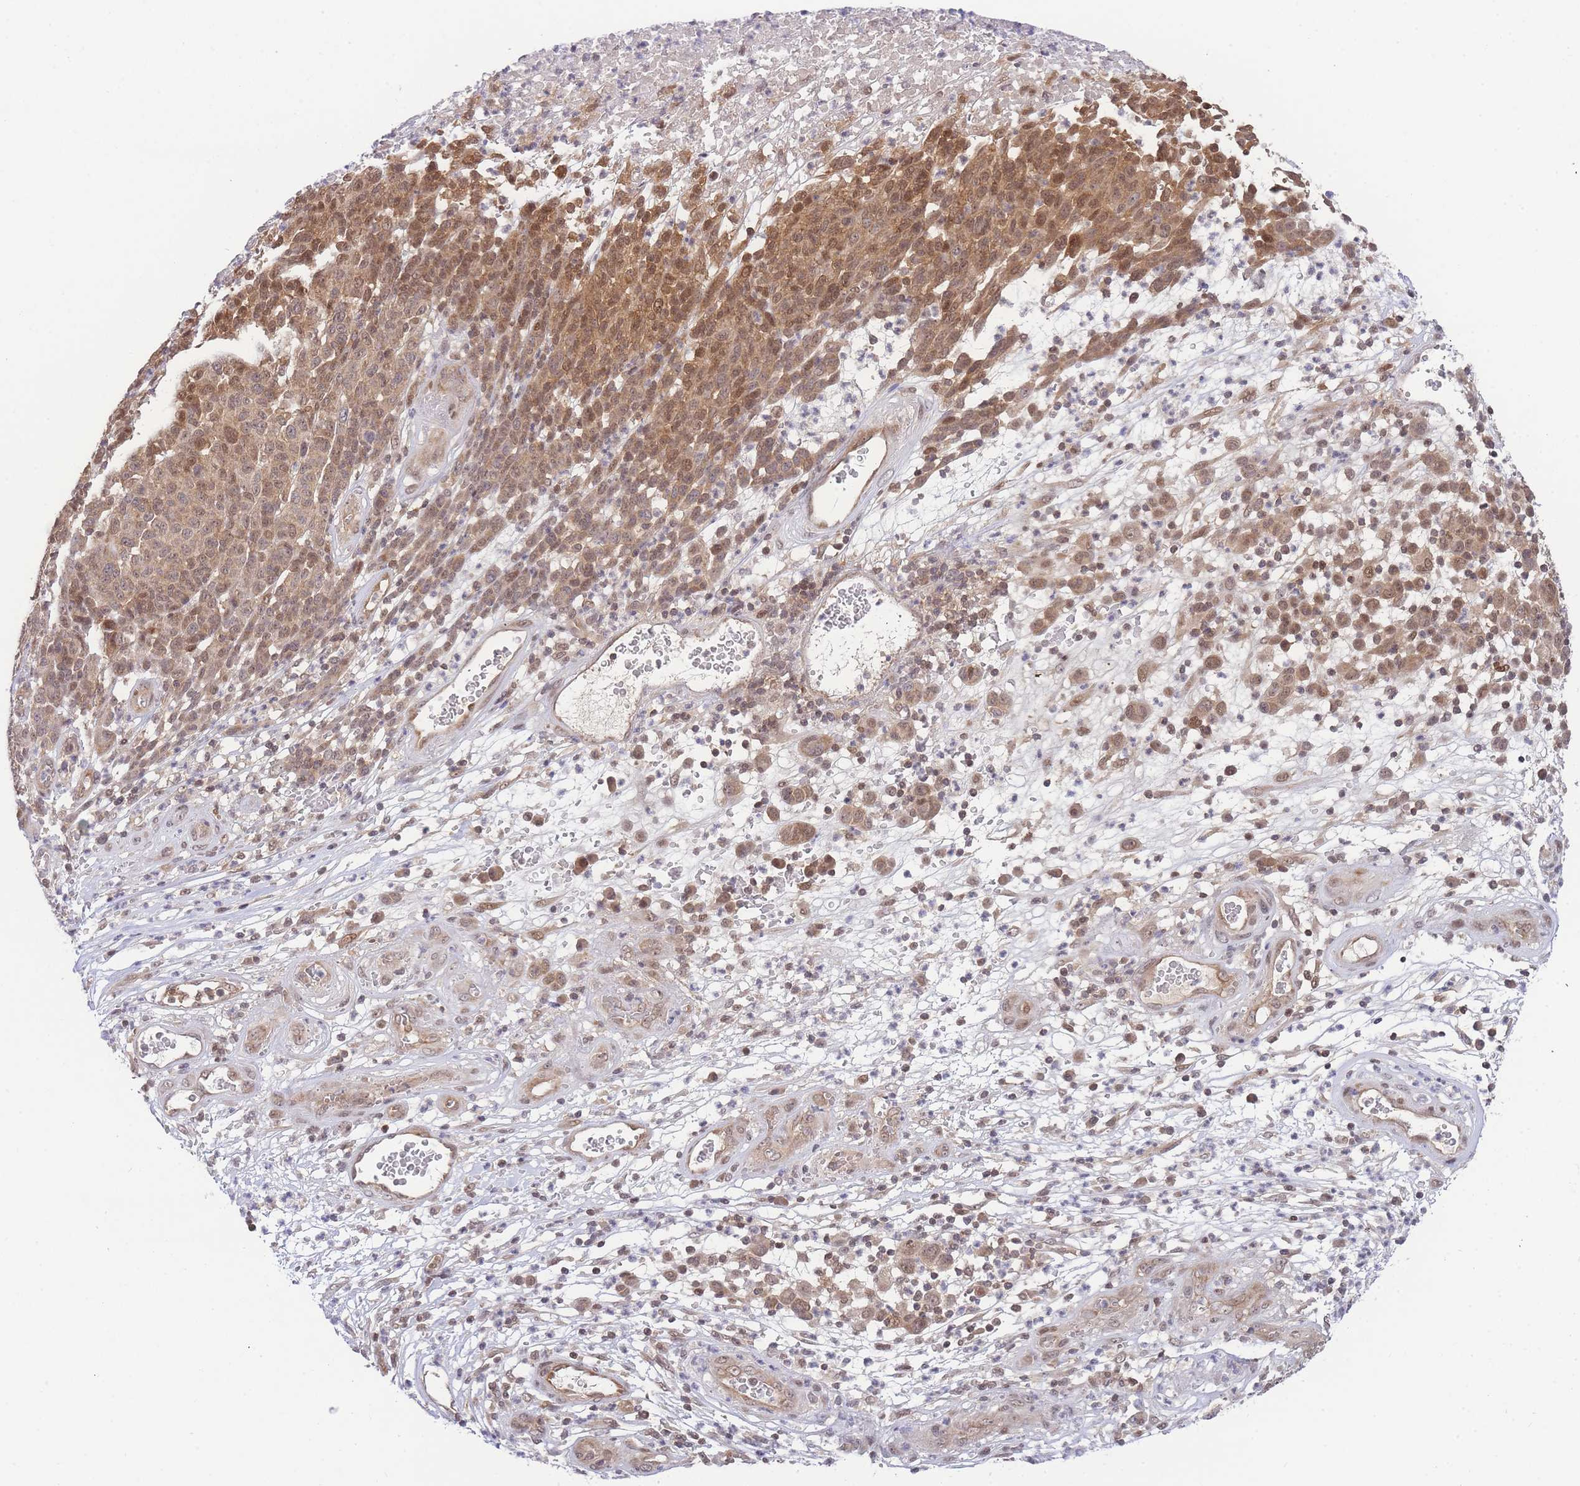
{"staining": {"intensity": "moderate", "quantity": ">75%", "location": "cytoplasmic/membranous,nuclear"}, "tissue": "melanoma", "cell_type": "Tumor cells", "image_type": "cancer", "snomed": [{"axis": "morphology", "description": "Malignant melanoma, NOS"}, {"axis": "topography", "description": "Skin"}], "caption": "The photomicrograph exhibits immunohistochemical staining of malignant melanoma. There is moderate cytoplasmic/membranous and nuclear expression is seen in approximately >75% of tumor cells.", "gene": "KIAA1191", "patient": {"sex": "male", "age": 49}}